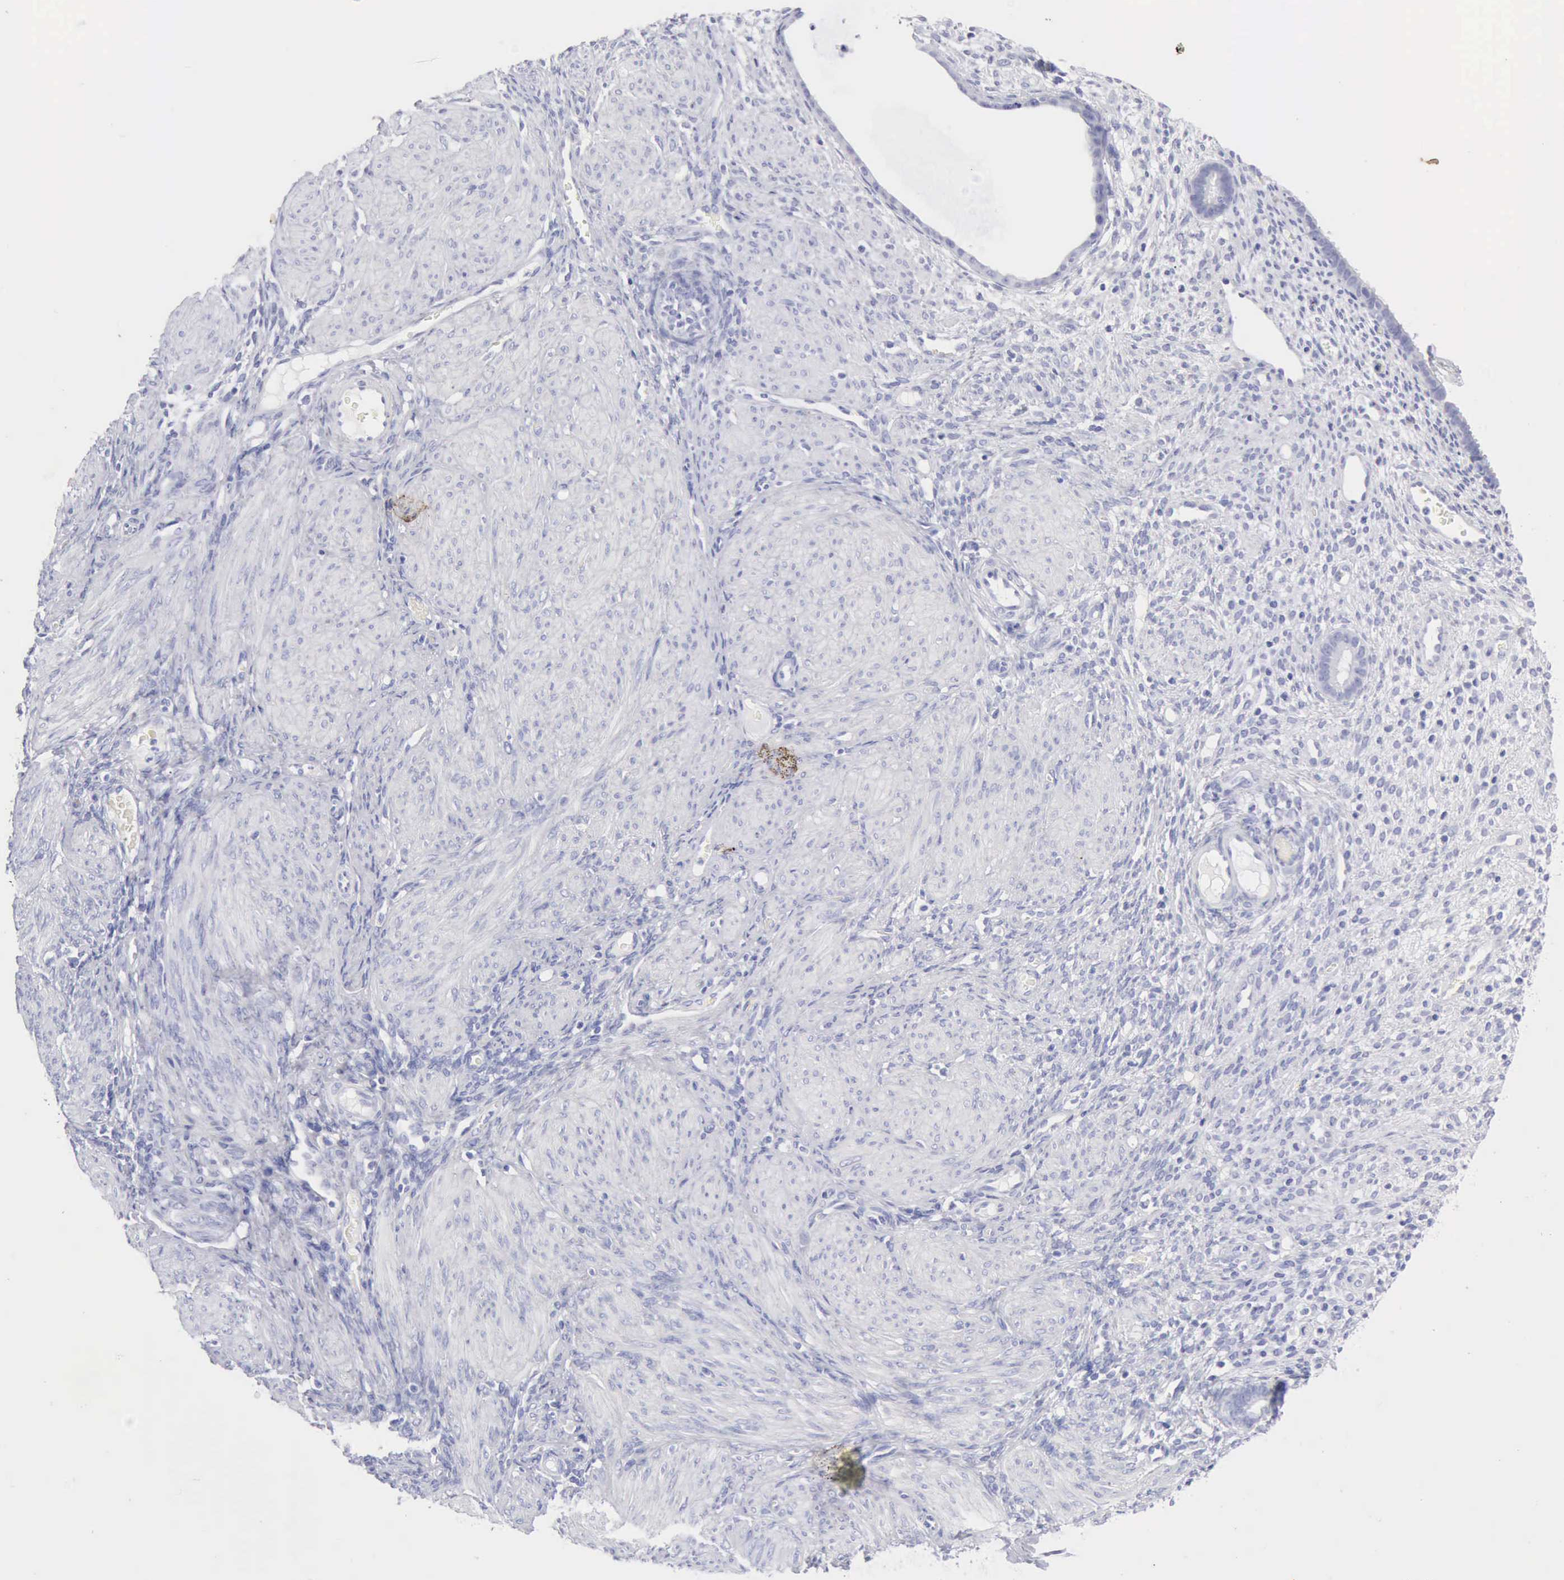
{"staining": {"intensity": "negative", "quantity": "none", "location": "none"}, "tissue": "endometrium", "cell_type": "Cells in endometrial stroma", "image_type": "normal", "snomed": [{"axis": "morphology", "description": "Normal tissue, NOS"}, {"axis": "topography", "description": "Endometrium"}], "caption": "Cells in endometrial stroma are negative for brown protein staining in normal endometrium. Brightfield microscopy of IHC stained with DAB (brown) and hematoxylin (blue), captured at high magnification.", "gene": "KRT10", "patient": {"sex": "female", "age": 72}}